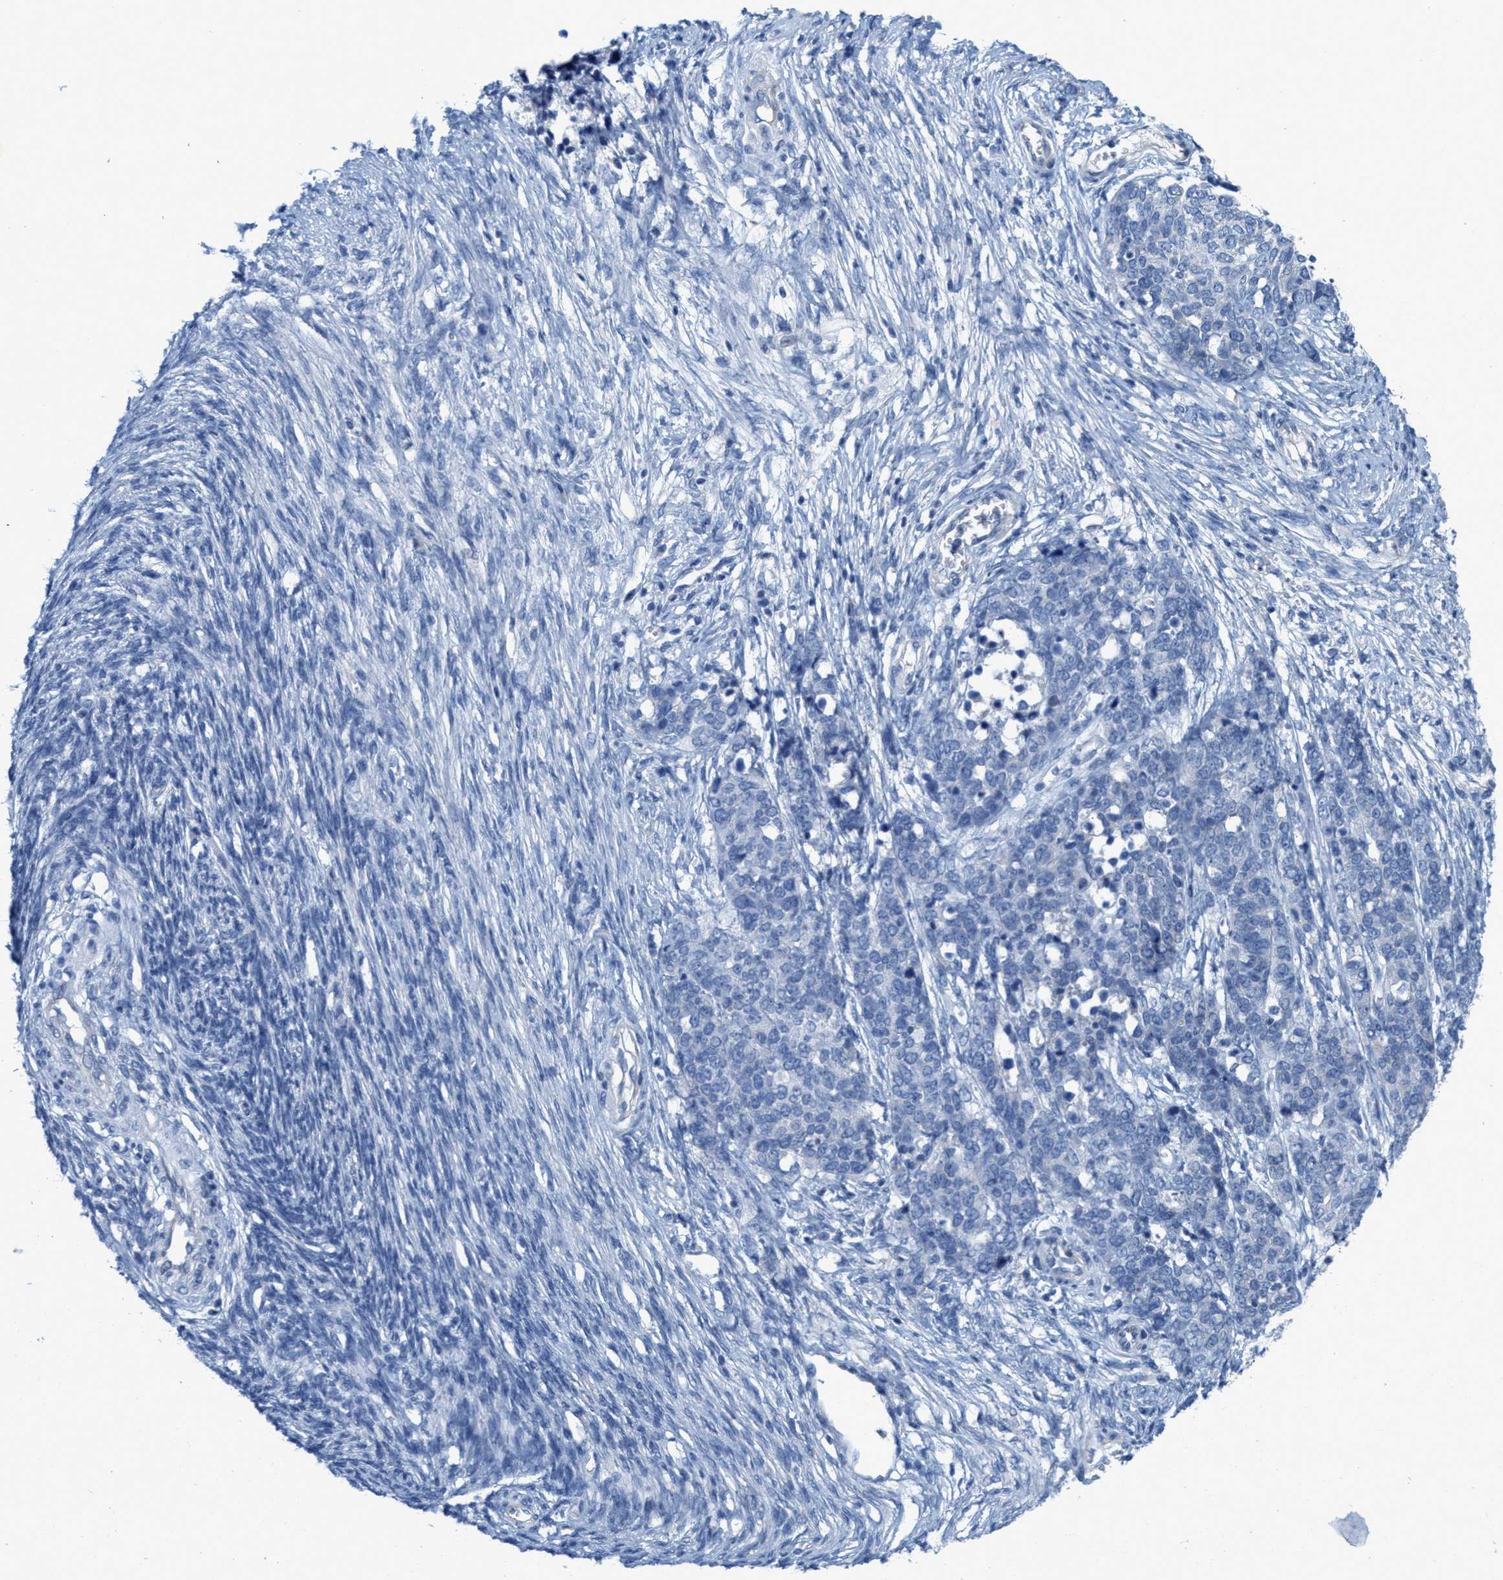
{"staining": {"intensity": "negative", "quantity": "none", "location": "none"}, "tissue": "ovarian cancer", "cell_type": "Tumor cells", "image_type": "cancer", "snomed": [{"axis": "morphology", "description": "Cystadenocarcinoma, serous, NOS"}, {"axis": "topography", "description": "Ovary"}], "caption": "High magnification brightfield microscopy of ovarian cancer (serous cystadenocarcinoma) stained with DAB (brown) and counterstained with hematoxylin (blue): tumor cells show no significant staining. (DAB (3,3'-diaminobenzidine) IHC, high magnification).", "gene": "CPA2", "patient": {"sex": "female", "age": 44}}